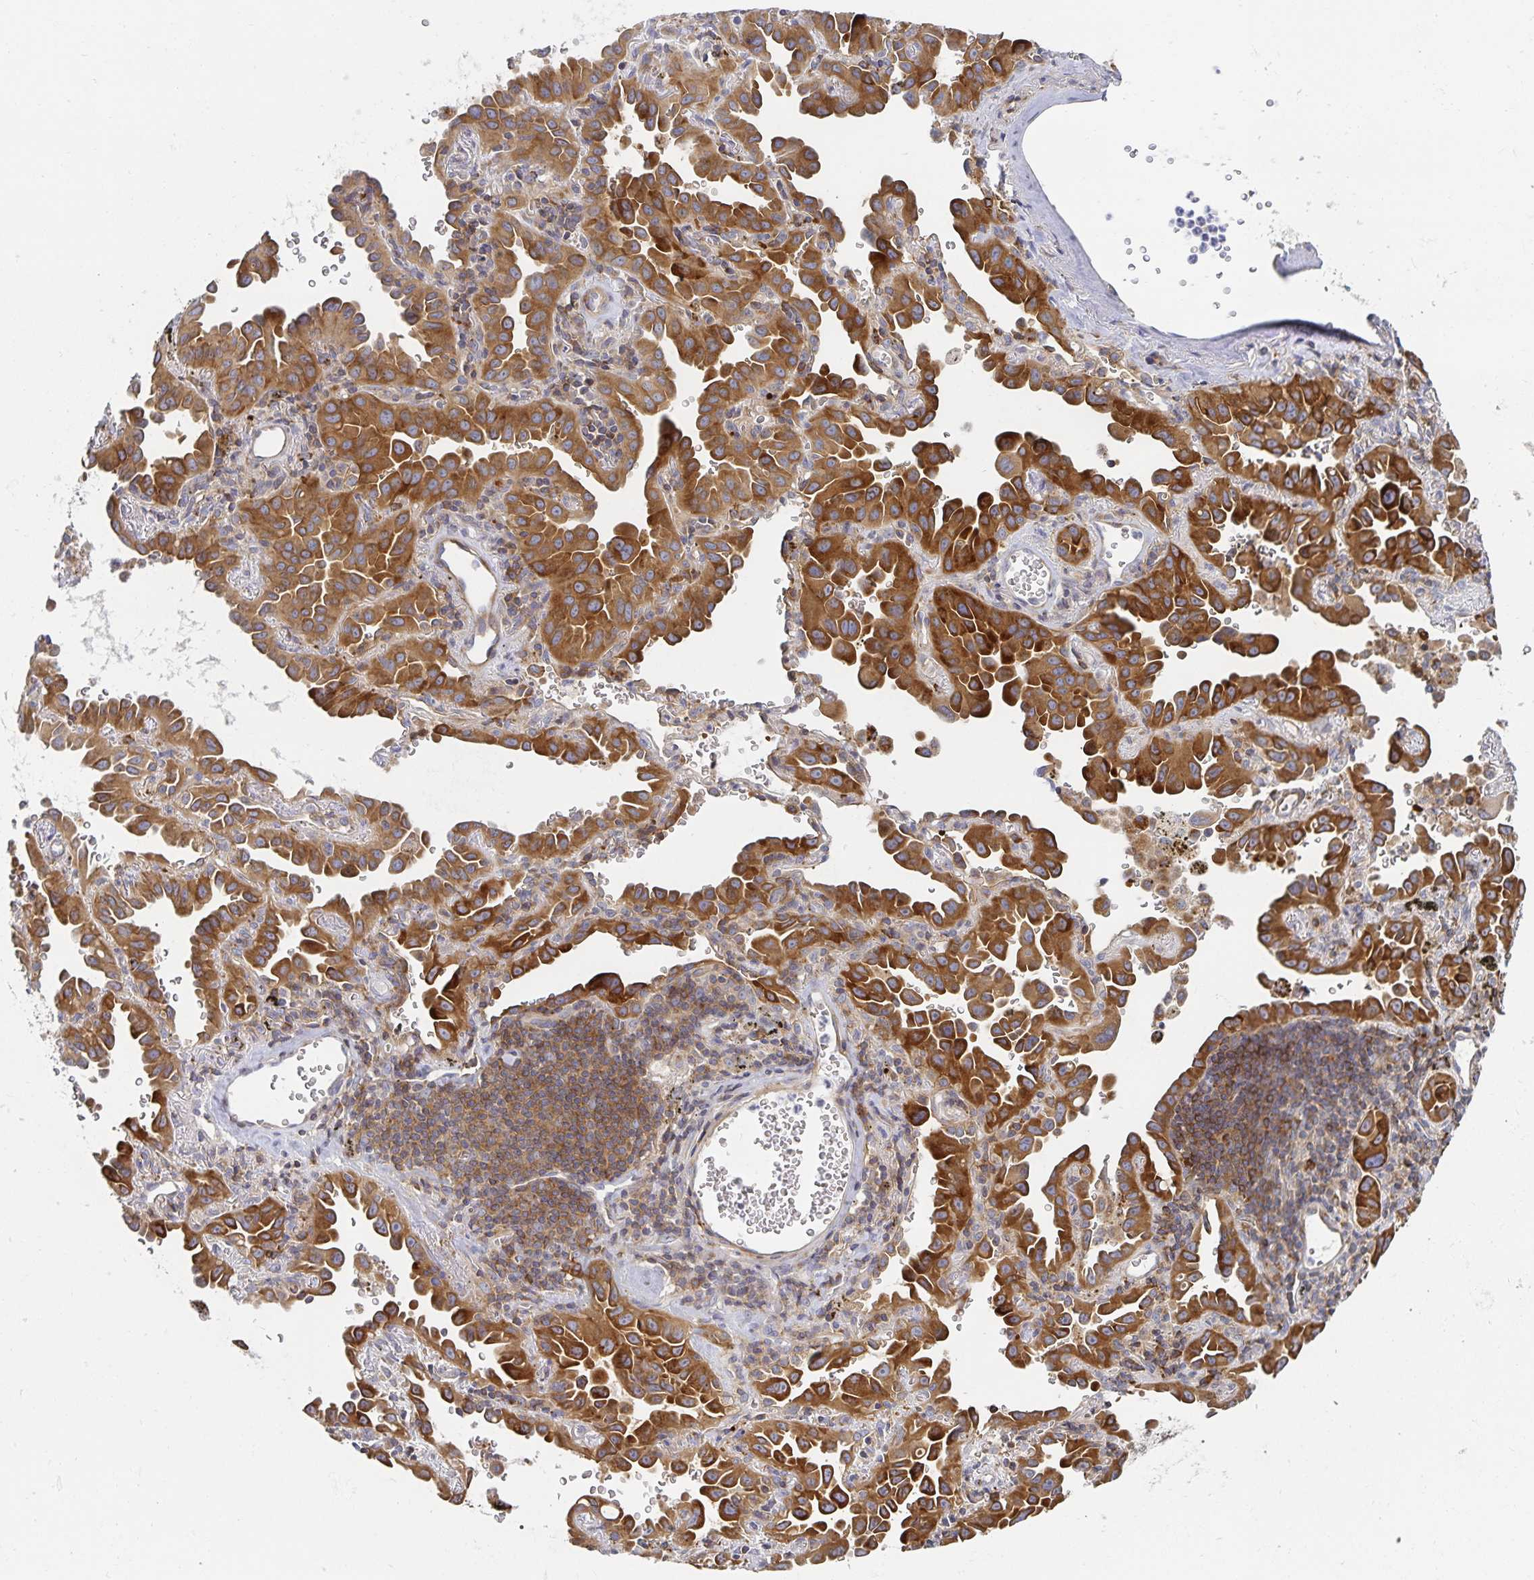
{"staining": {"intensity": "moderate", "quantity": ">75%", "location": "cytoplasmic/membranous"}, "tissue": "lung cancer", "cell_type": "Tumor cells", "image_type": "cancer", "snomed": [{"axis": "morphology", "description": "Adenocarcinoma, NOS"}, {"axis": "topography", "description": "Lung"}], "caption": "A brown stain shows moderate cytoplasmic/membranous staining of a protein in lung cancer (adenocarcinoma) tumor cells.", "gene": "NOMO1", "patient": {"sex": "male", "age": 68}}